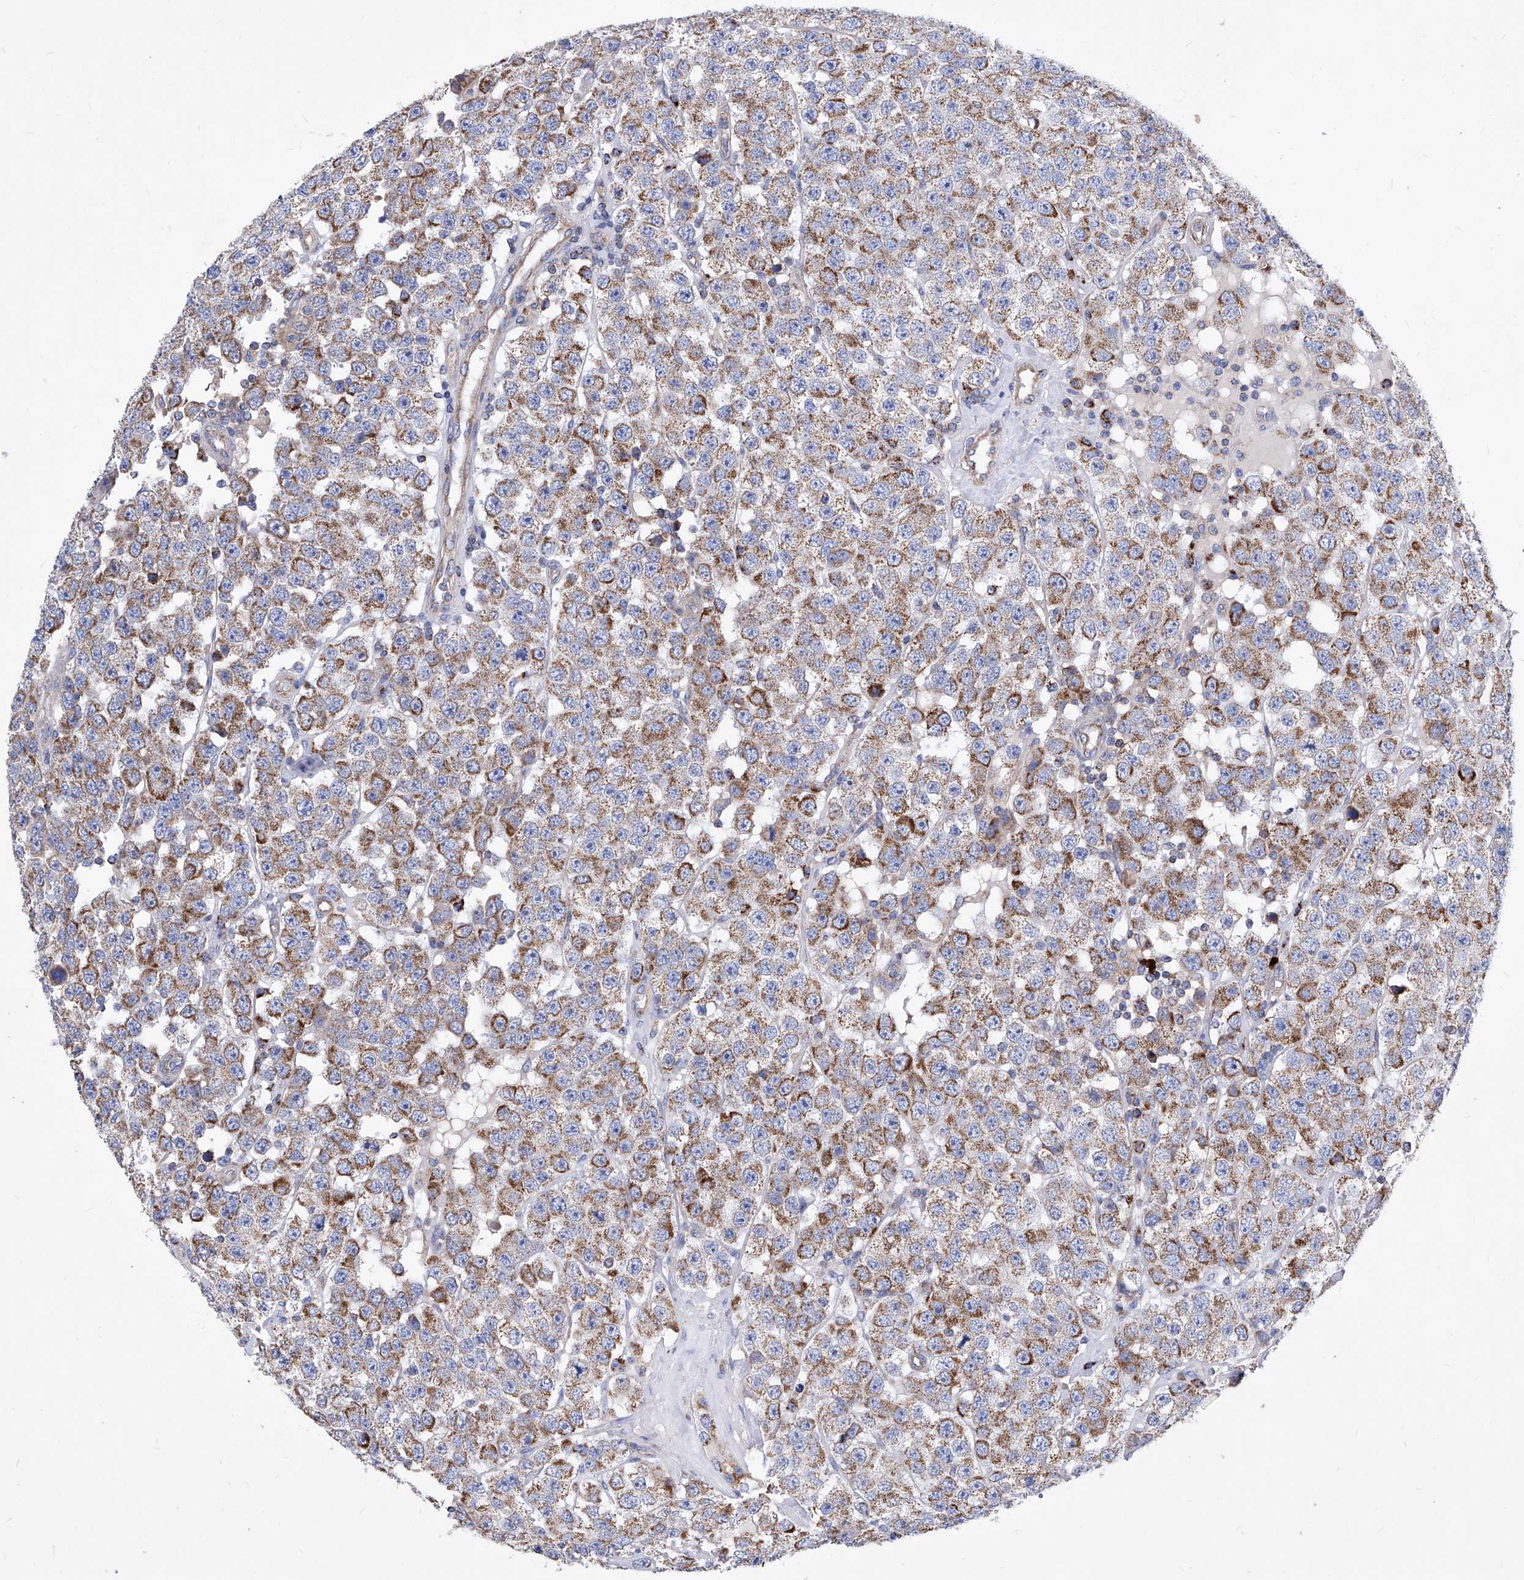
{"staining": {"intensity": "moderate", "quantity": ">75%", "location": "cytoplasmic/membranous"}, "tissue": "testis cancer", "cell_type": "Tumor cells", "image_type": "cancer", "snomed": [{"axis": "morphology", "description": "Seminoma, NOS"}, {"axis": "topography", "description": "Testis"}], "caption": "High-magnification brightfield microscopy of testis seminoma stained with DAB (3,3'-diaminobenzidine) (brown) and counterstained with hematoxylin (blue). tumor cells exhibit moderate cytoplasmic/membranous staining is appreciated in approximately>75% of cells.", "gene": "HRNR", "patient": {"sex": "male", "age": 28}}